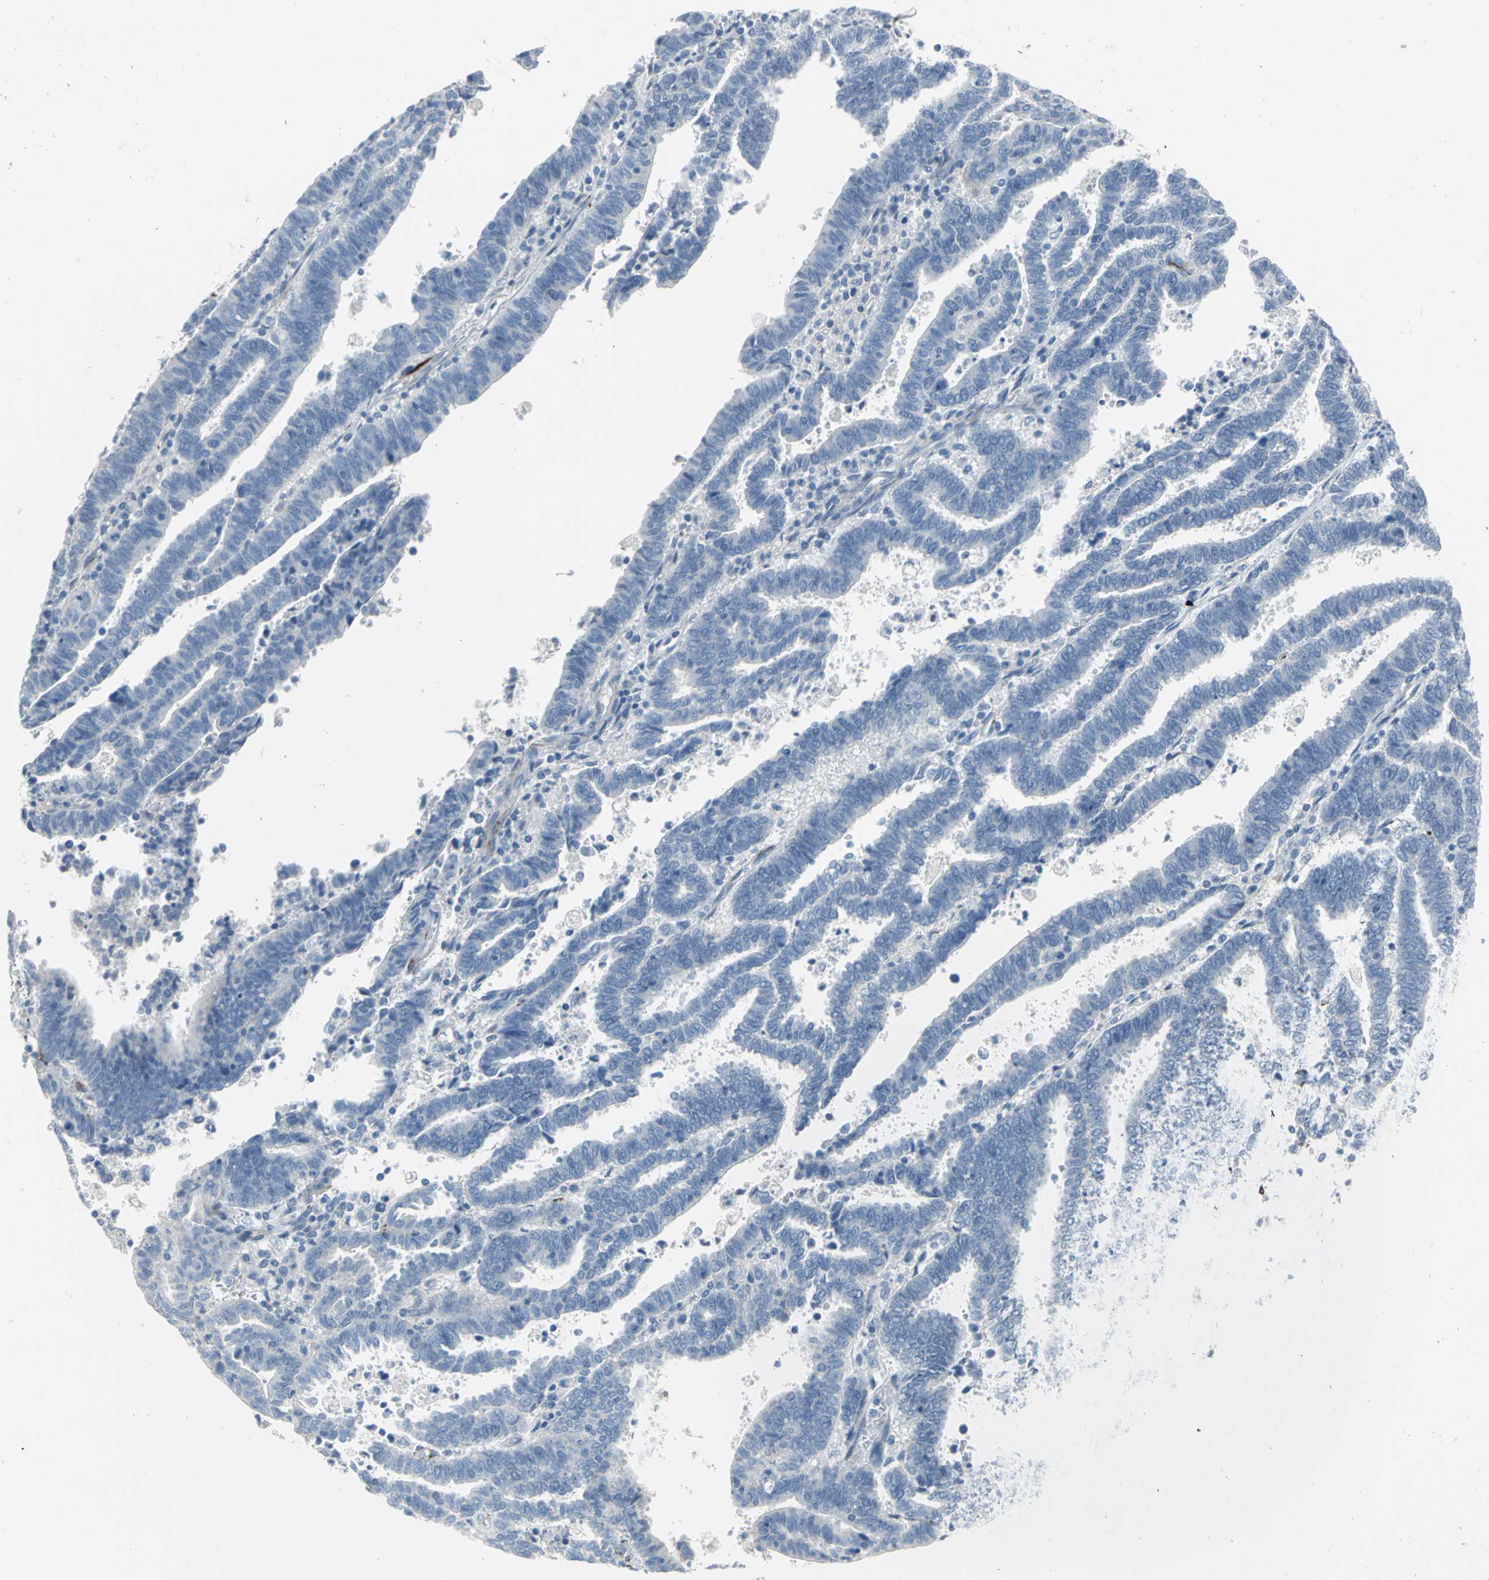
{"staining": {"intensity": "negative", "quantity": "none", "location": "none"}, "tissue": "endometrial cancer", "cell_type": "Tumor cells", "image_type": "cancer", "snomed": [{"axis": "morphology", "description": "Adenocarcinoma, NOS"}, {"axis": "topography", "description": "Uterus"}], "caption": "Endometrial cancer was stained to show a protein in brown. There is no significant staining in tumor cells.", "gene": "ALOX15", "patient": {"sex": "female", "age": 83}}